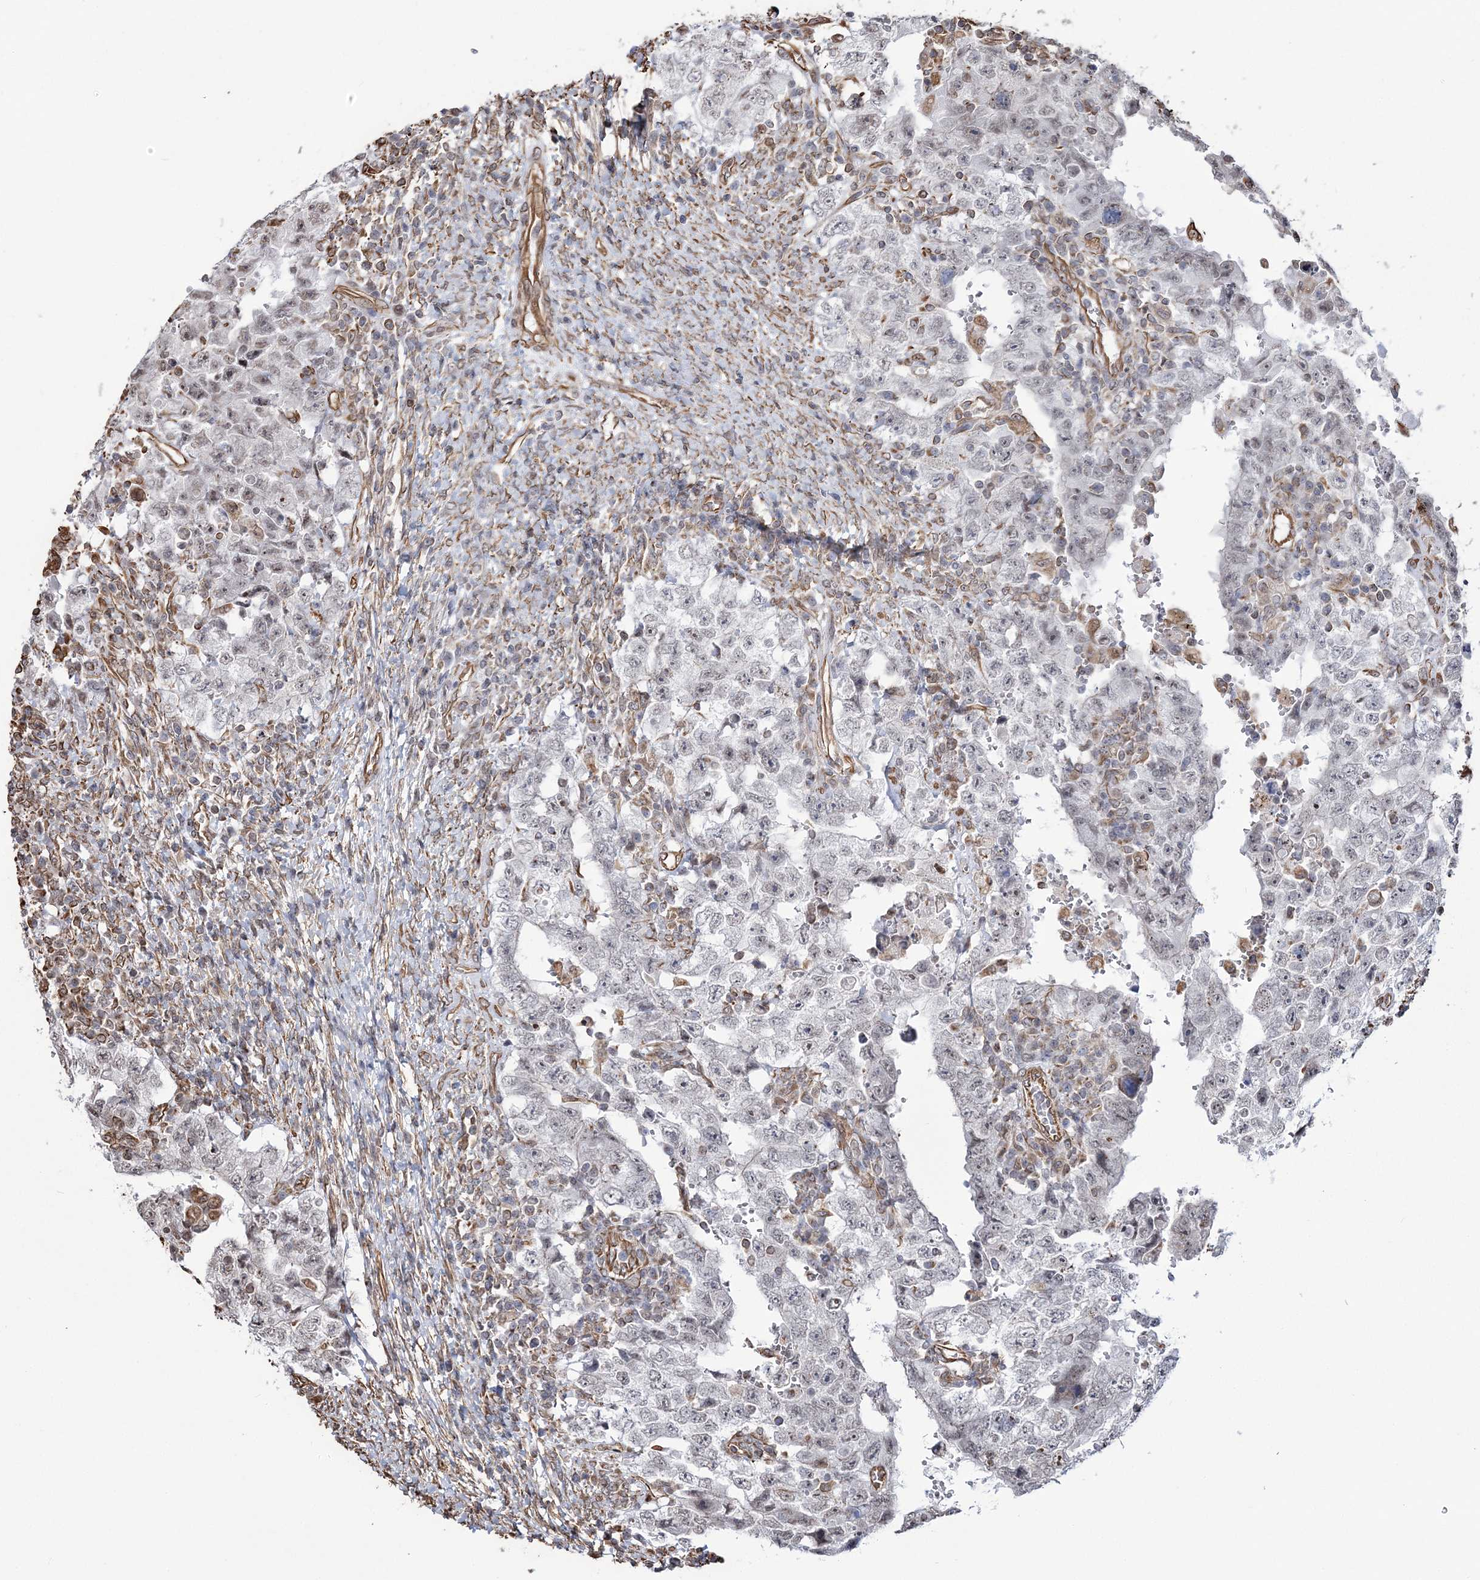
{"staining": {"intensity": "weak", "quantity": "<25%", "location": "nuclear"}, "tissue": "testis cancer", "cell_type": "Tumor cells", "image_type": "cancer", "snomed": [{"axis": "morphology", "description": "Carcinoma, Embryonal, NOS"}, {"axis": "topography", "description": "Testis"}], "caption": "Image shows no significant protein expression in tumor cells of testis cancer (embryonal carcinoma).", "gene": "ATP11B", "patient": {"sex": "male", "age": 26}}